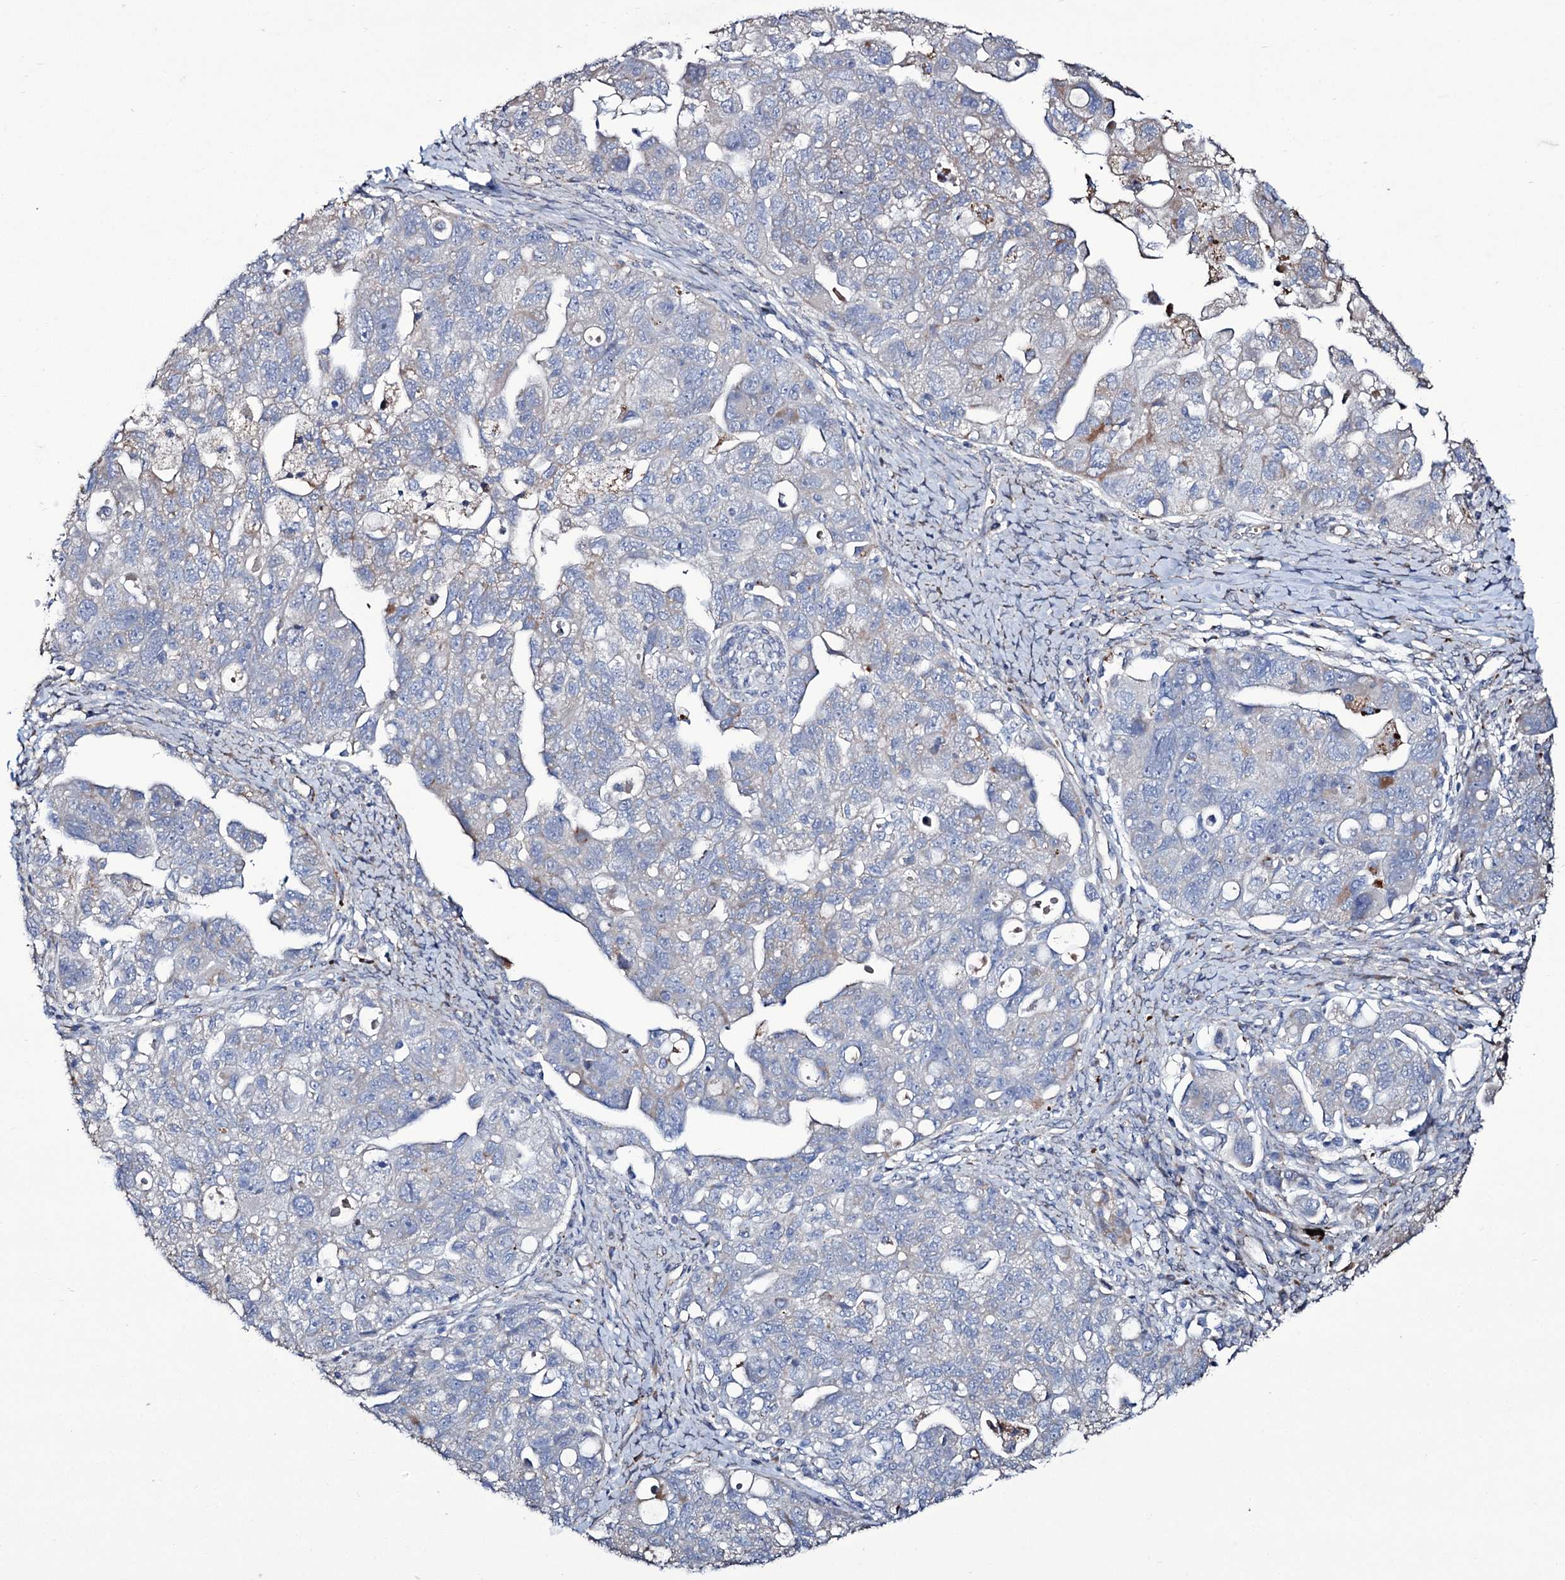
{"staining": {"intensity": "weak", "quantity": "<25%", "location": "cytoplasmic/membranous"}, "tissue": "ovarian cancer", "cell_type": "Tumor cells", "image_type": "cancer", "snomed": [{"axis": "morphology", "description": "Carcinoma, NOS"}, {"axis": "morphology", "description": "Cystadenocarcinoma, serous, NOS"}, {"axis": "topography", "description": "Ovary"}], "caption": "High magnification brightfield microscopy of ovarian cancer stained with DAB (3,3'-diaminobenzidine) (brown) and counterstained with hematoxylin (blue): tumor cells show no significant expression.", "gene": "TUBGCP5", "patient": {"sex": "female", "age": 69}}